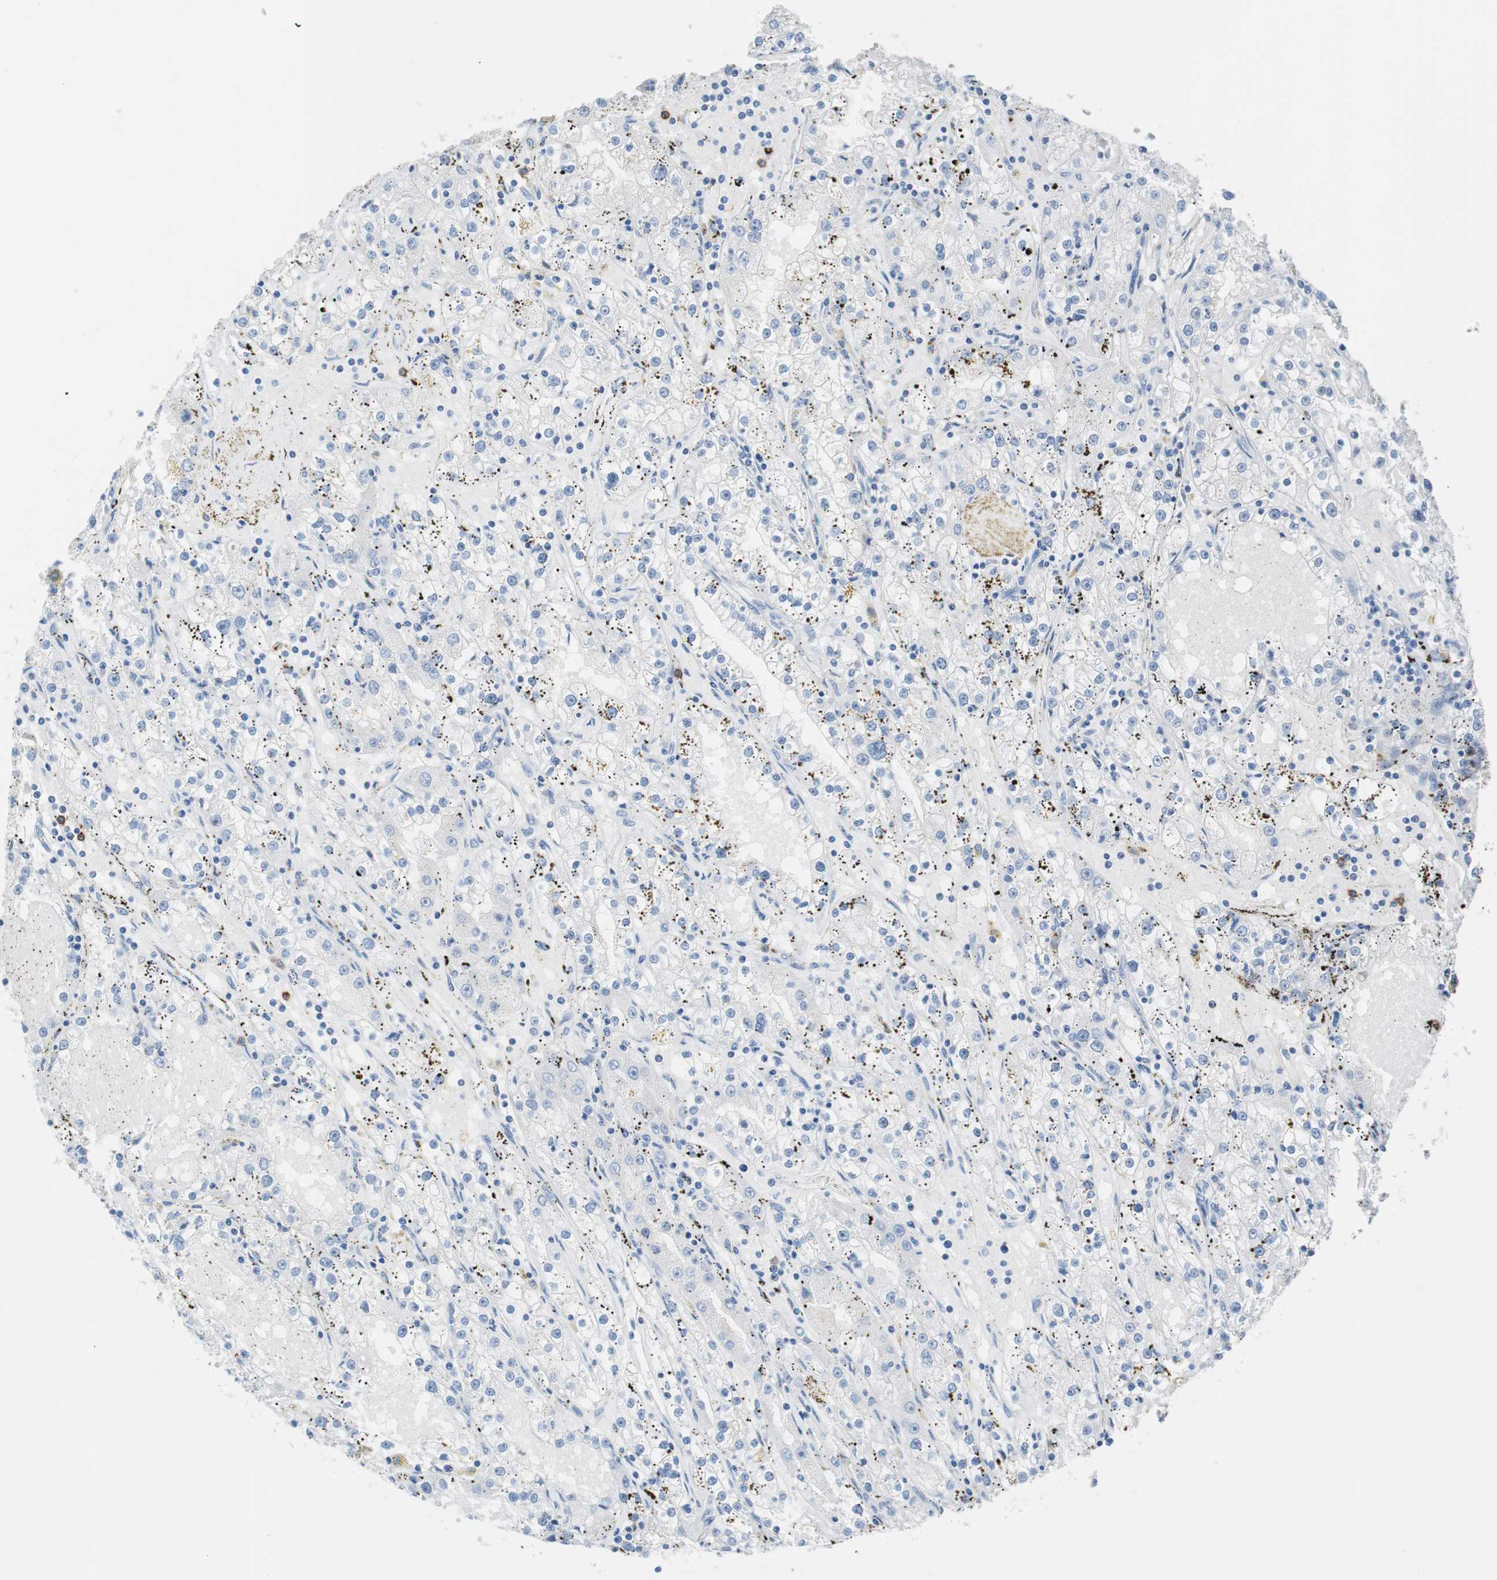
{"staining": {"intensity": "negative", "quantity": "none", "location": "none"}, "tissue": "renal cancer", "cell_type": "Tumor cells", "image_type": "cancer", "snomed": [{"axis": "morphology", "description": "Adenocarcinoma, NOS"}, {"axis": "topography", "description": "Kidney"}], "caption": "High magnification brightfield microscopy of renal cancer stained with DAB (brown) and counterstained with hematoxylin (blue): tumor cells show no significant staining.", "gene": "TNFRSF13C", "patient": {"sex": "male", "age": 56}}